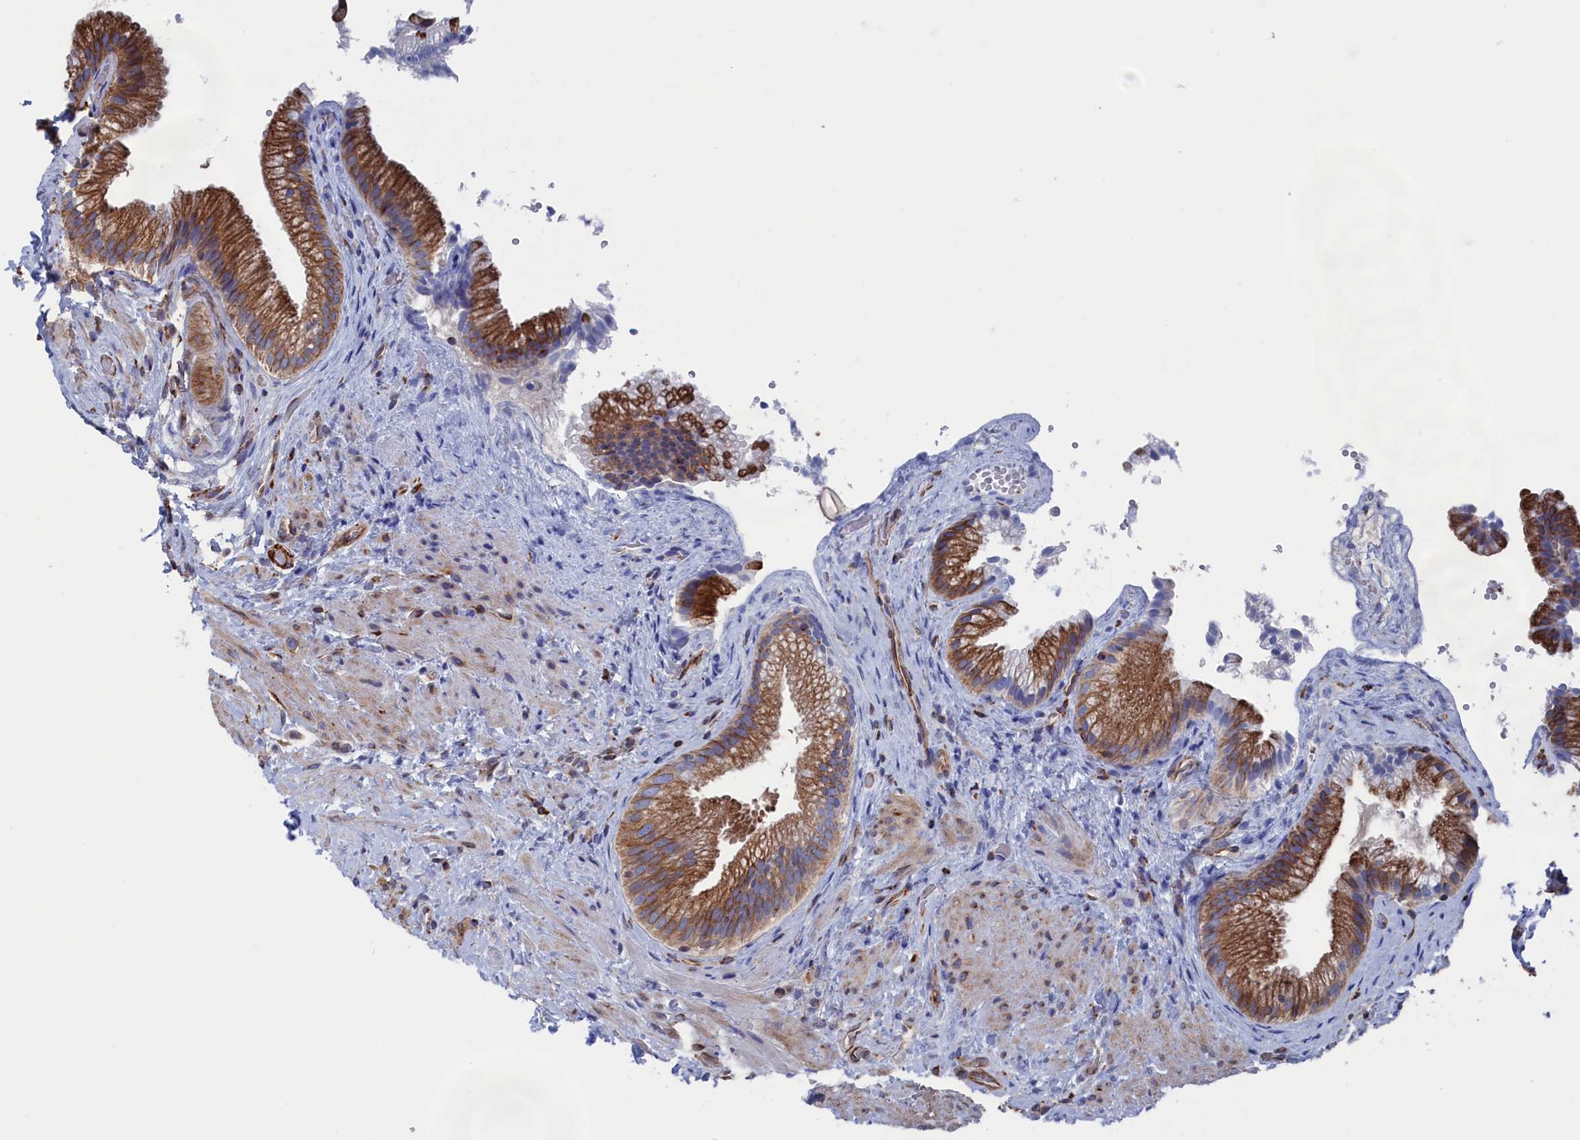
{"staining": {"intensity": "strong", "quantity": ">75%", "location": "cytoplasmic/membranous"}, "tissue": "gallbladder", "cell_type": "Glandular cells", "image_type": "normal", "snomed": [{"axis": "morphology", "description": "Normal tissue, NOS"}, {"axis": "morphology", "description": "Inflammation, NOS"}, {"axis": "topography", "description": "Gallbladder"}], "caption": "Glandular cells reveal strong cytoplasmic/membranous positivity in about >75% of cells in unremarkable gallbladder. The protein of interest is stained brown, and the nuclei are stained in blue (DAB IHC with brightfield microscopy, high magnification).", "gene": "NUTF2", "patient": {"sex": "male", "age": 51}}